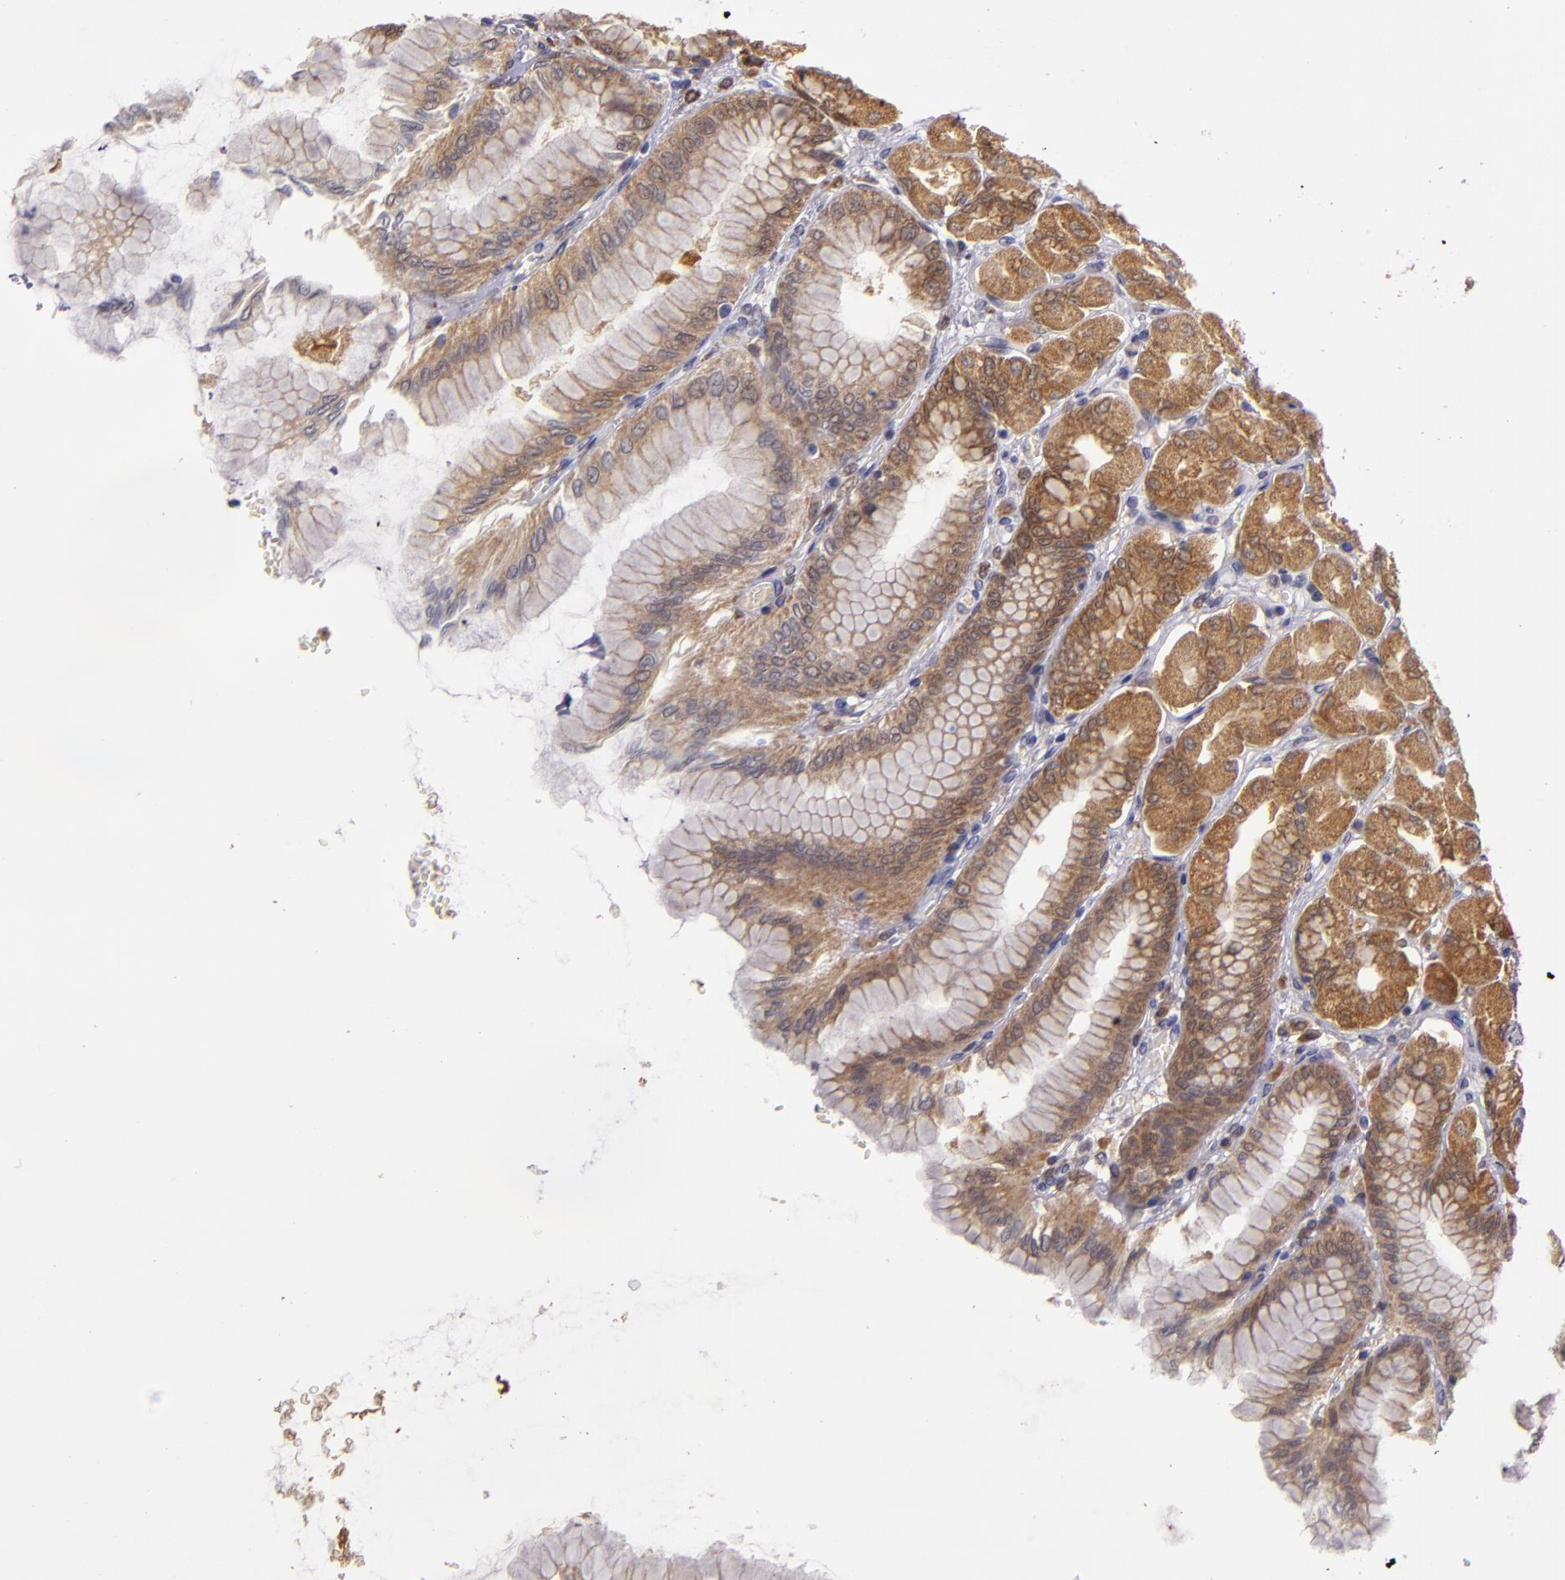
{"staining": {"intensity": "moderate", "quantity": ">75%", "location": "cytoplasmic/membranous"}, "tissue": "stomach", "cell_type": "Glandular cells", "image_type": "normal", "snomed": [{"axis": "morphology", "description": "Normal tissue, NOS"}, {"axis": "topography", "description": "Stomach, upper"}], "caption": "This micrograph demonstrates immunohistochemistry (IHC) staining of unremarkable stomach, with medium moderate cytoplasmic/membranous expression in approximately >75% of glandular cells.", "gene": "FHIT", "patient": {"sex": "female", "age": 56}}